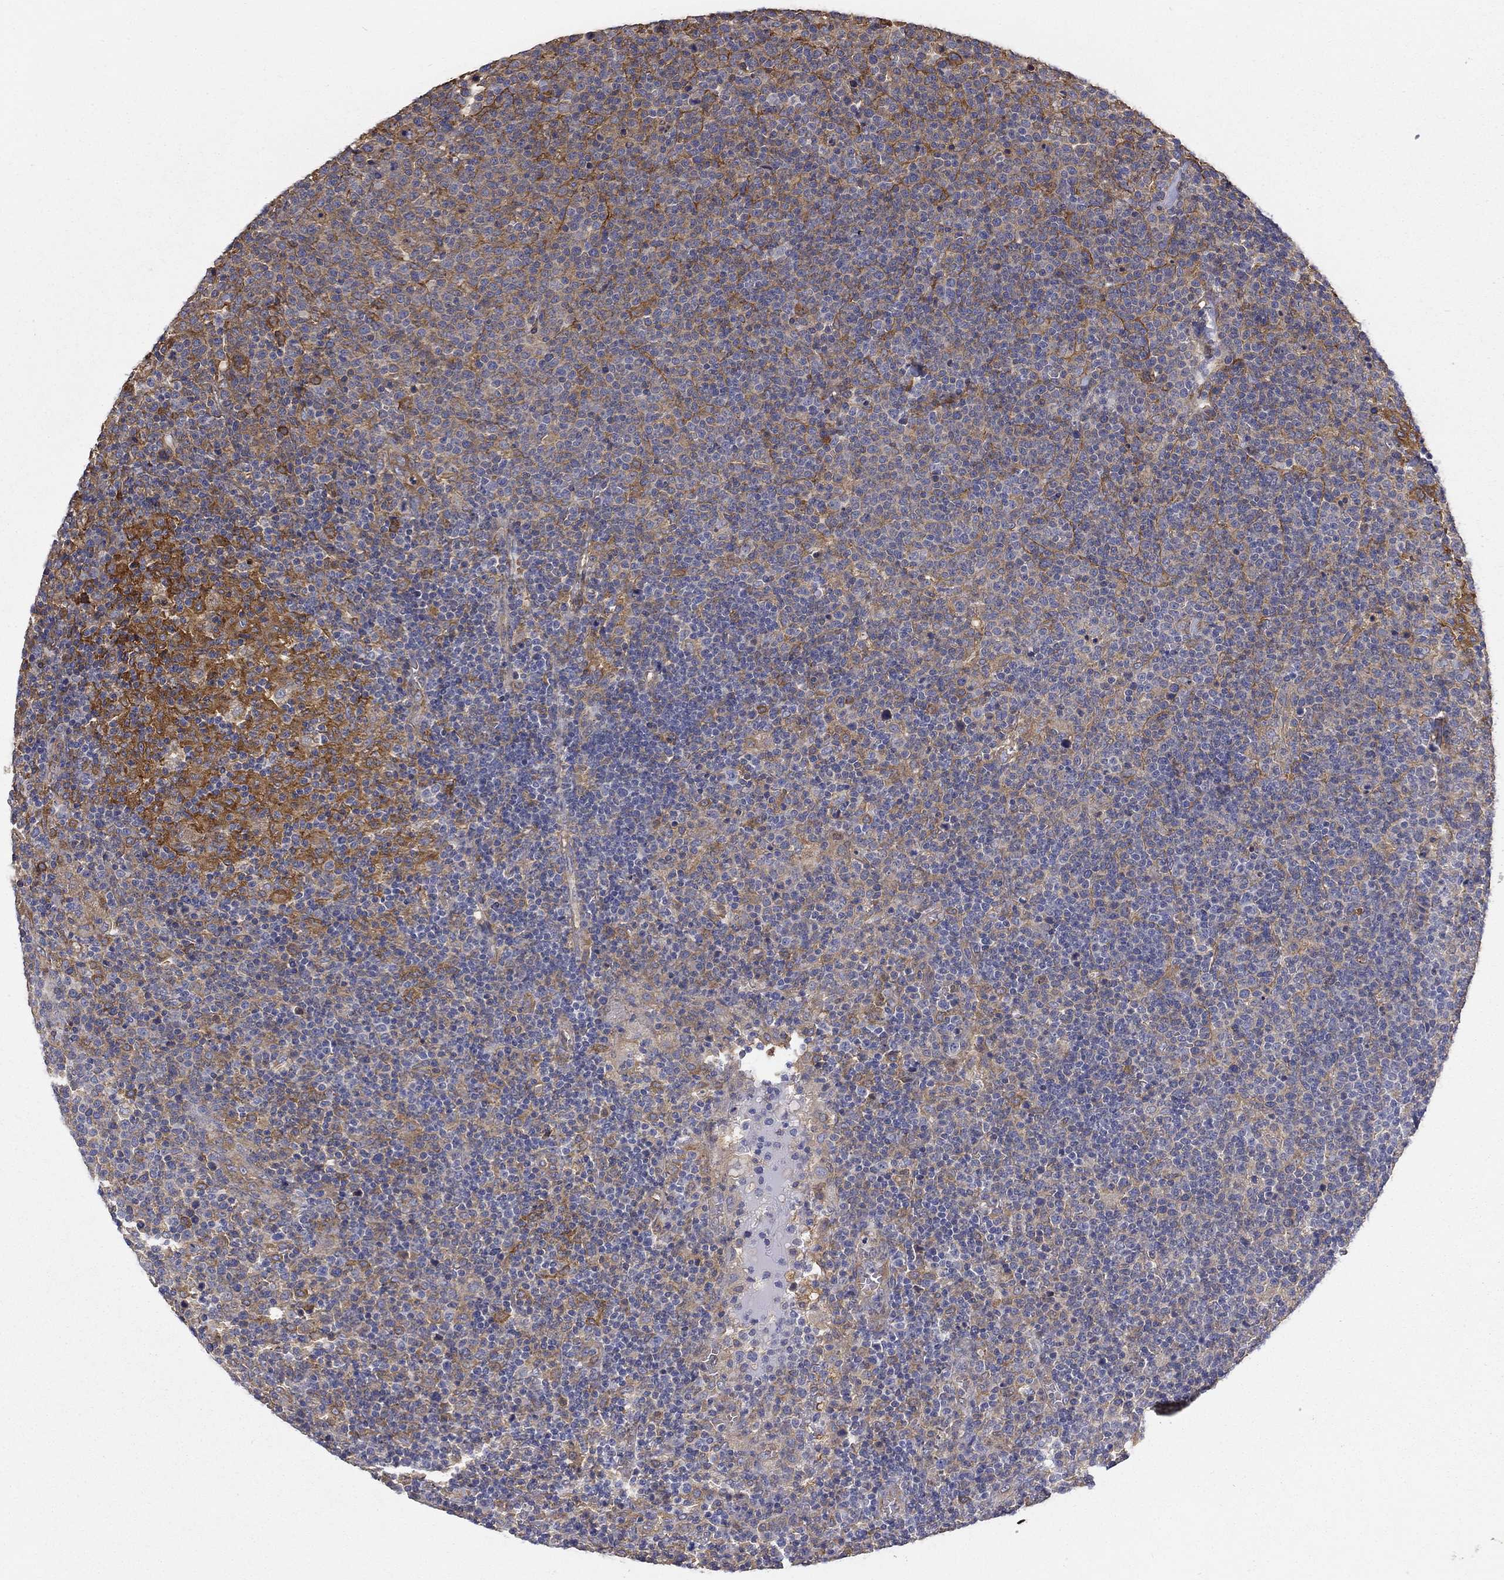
{"staining": {"intensity": "weak", "quantity": "25%-75%", "location": "cytoplasmic/membranous"}, "tissue": "lymphoma", "cell_type": "Tumor cells", "image_type": "cancer", "snomed": [{"axis": "morphology", "description": "Malignant lymphoma, non-Hodgkin's type, High grade"}, {"axis": "topography", "description": "Lymph node"}], "caption": "Lymphoma was stained to show a protein in brown. There is low levels of weak cytoplasmic/membranous staining in approximately 25%-75% of tumor cells. (DAB IHC, brown staining for protein, blue staining for nuclei).", "gene": "DPYSL2", "patient": {"sex": "male", "age": 61}}